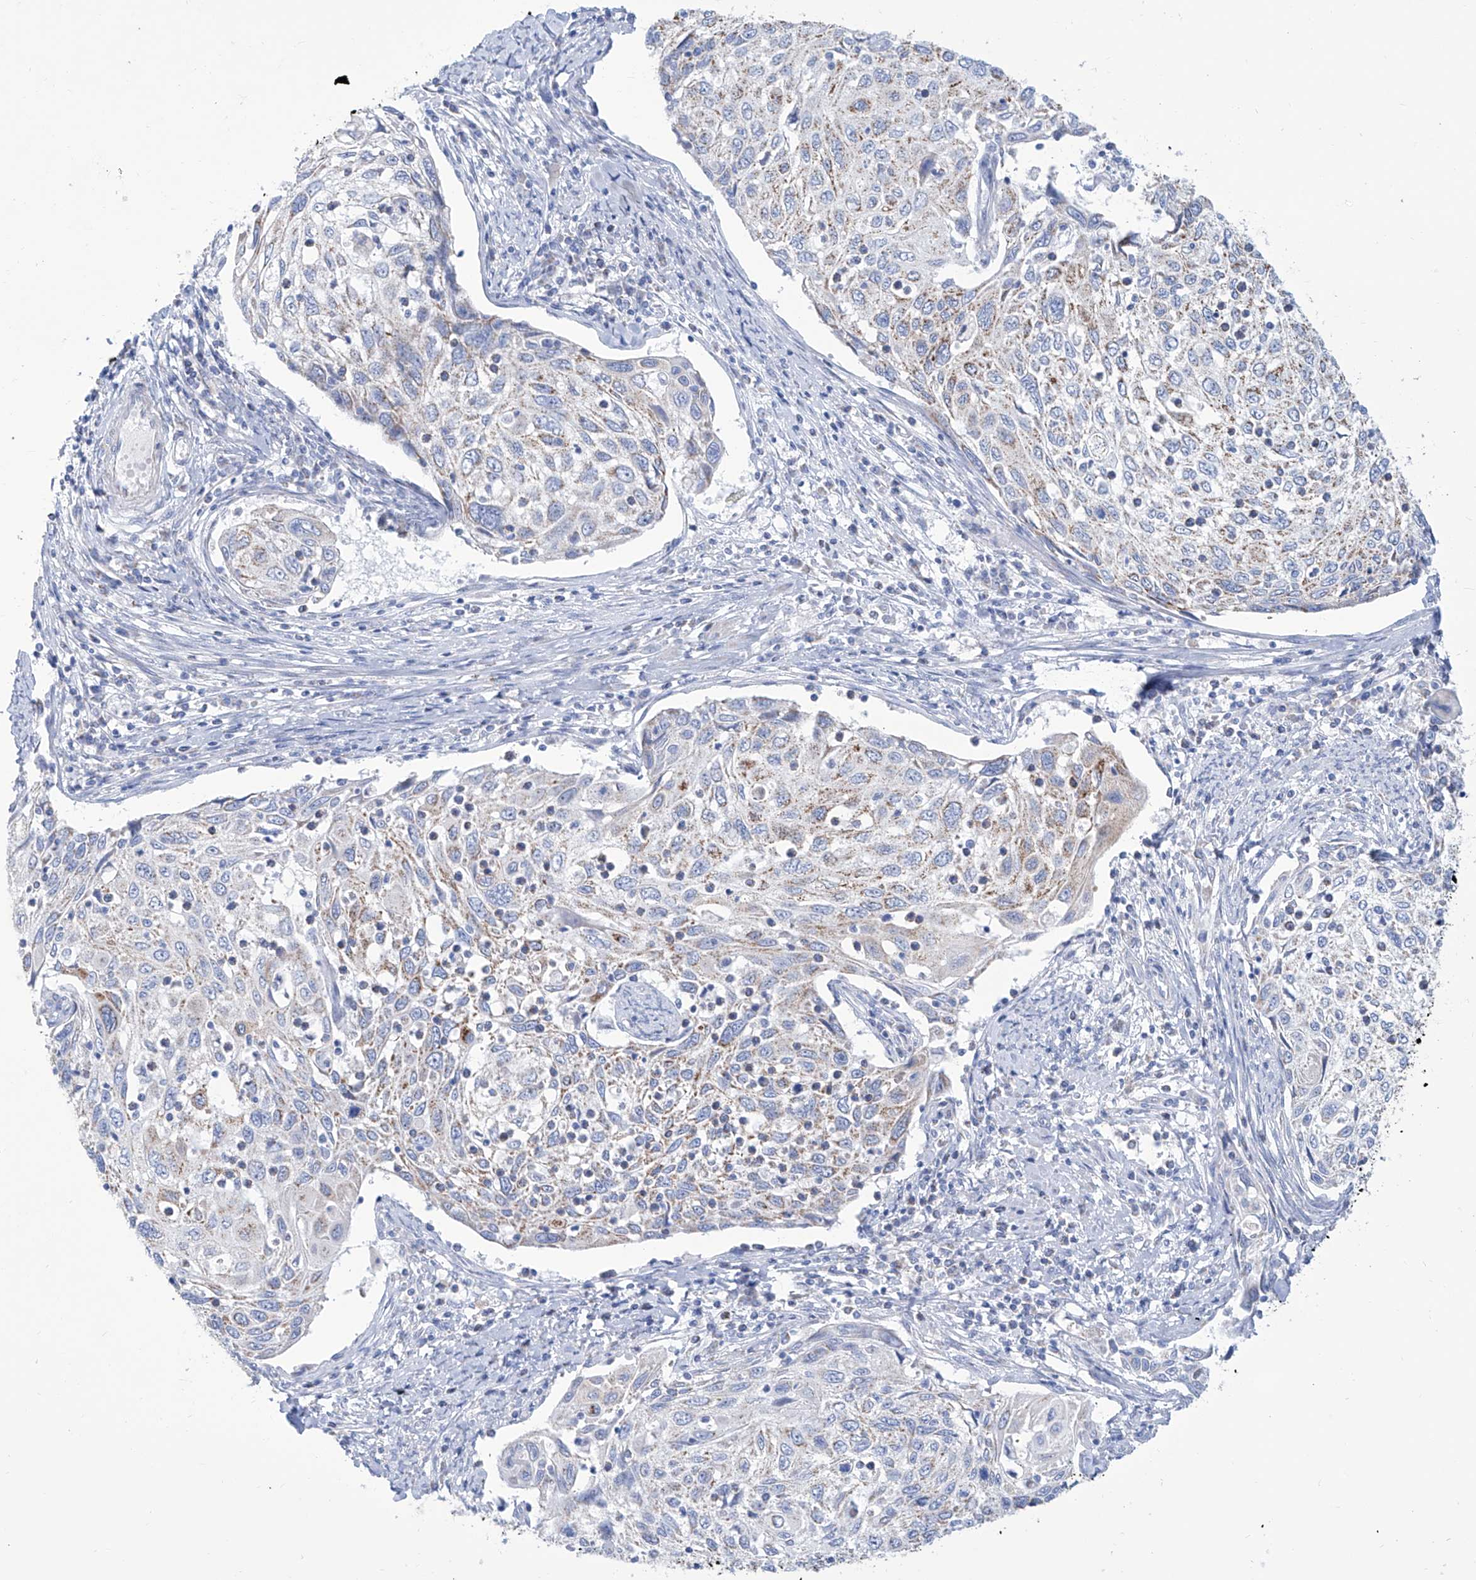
{"staining": {"intensity": "moderate", "quantity": "25%-75%", "location": "cytoplasmic/membranous"}, "tissue": "cervical cancer", "cell_type": "Tumor cells", "image_type": "cancer", "snomed": [{"axis": "morphology", "description": "Squamous cell carcinoma, NOS"}, {"axis": "topography", "description": "Cervix"}], "caption": "Immunohistochemistry (IHC) (DAB (3,3'-diaminobenzidine)) staining of cervical squamous cell carcinoma demonstrates moderate cytoplasmic/membranous protein expression in approximately 25%-75% of tumor cells.", "gene": "ALDH6A1", "patient": {"sex": "female", "age": 70}}